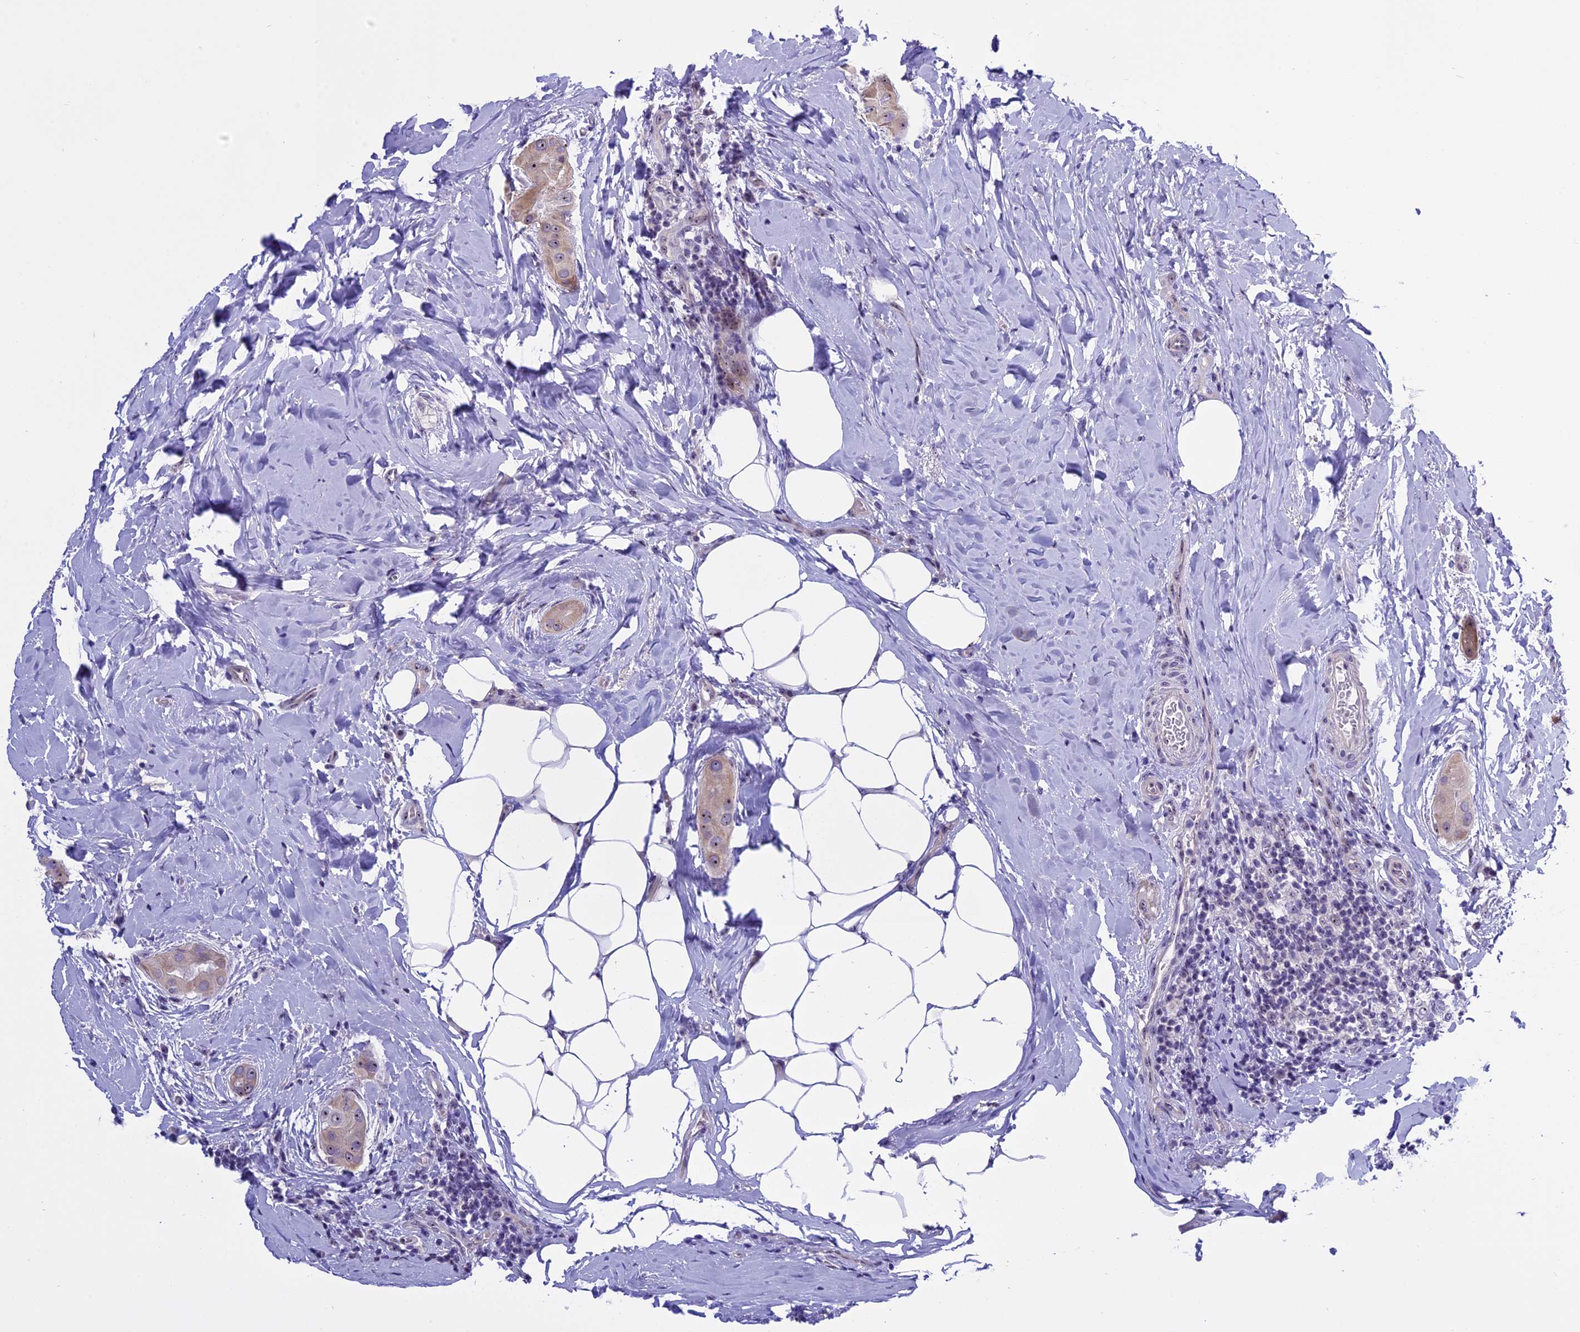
{"staining": {"intensity": "moderate", "quantity": ">75%", "location": "nuclear"}, "tissue": "thyroid cancer", "cell_type": "Tumor cells", "image_type": "cancer", "snomed": [{"axis": "morphology", "description": "Papillary adenocarcinoma, NOS"}, {"axis": "topography", "description": "Thyroid gland"}], "caption": "An immunohistochemistry image of neoplastic tissue is shown. Protein staining in brown labels moderate nuclear positivity in thyroid cancer within tumor cells. (brown staining indicates protein expression, while blue staining denotes nuclei).", "gene": "TBL3", "patient": {"sex": "male", "age": 33}}